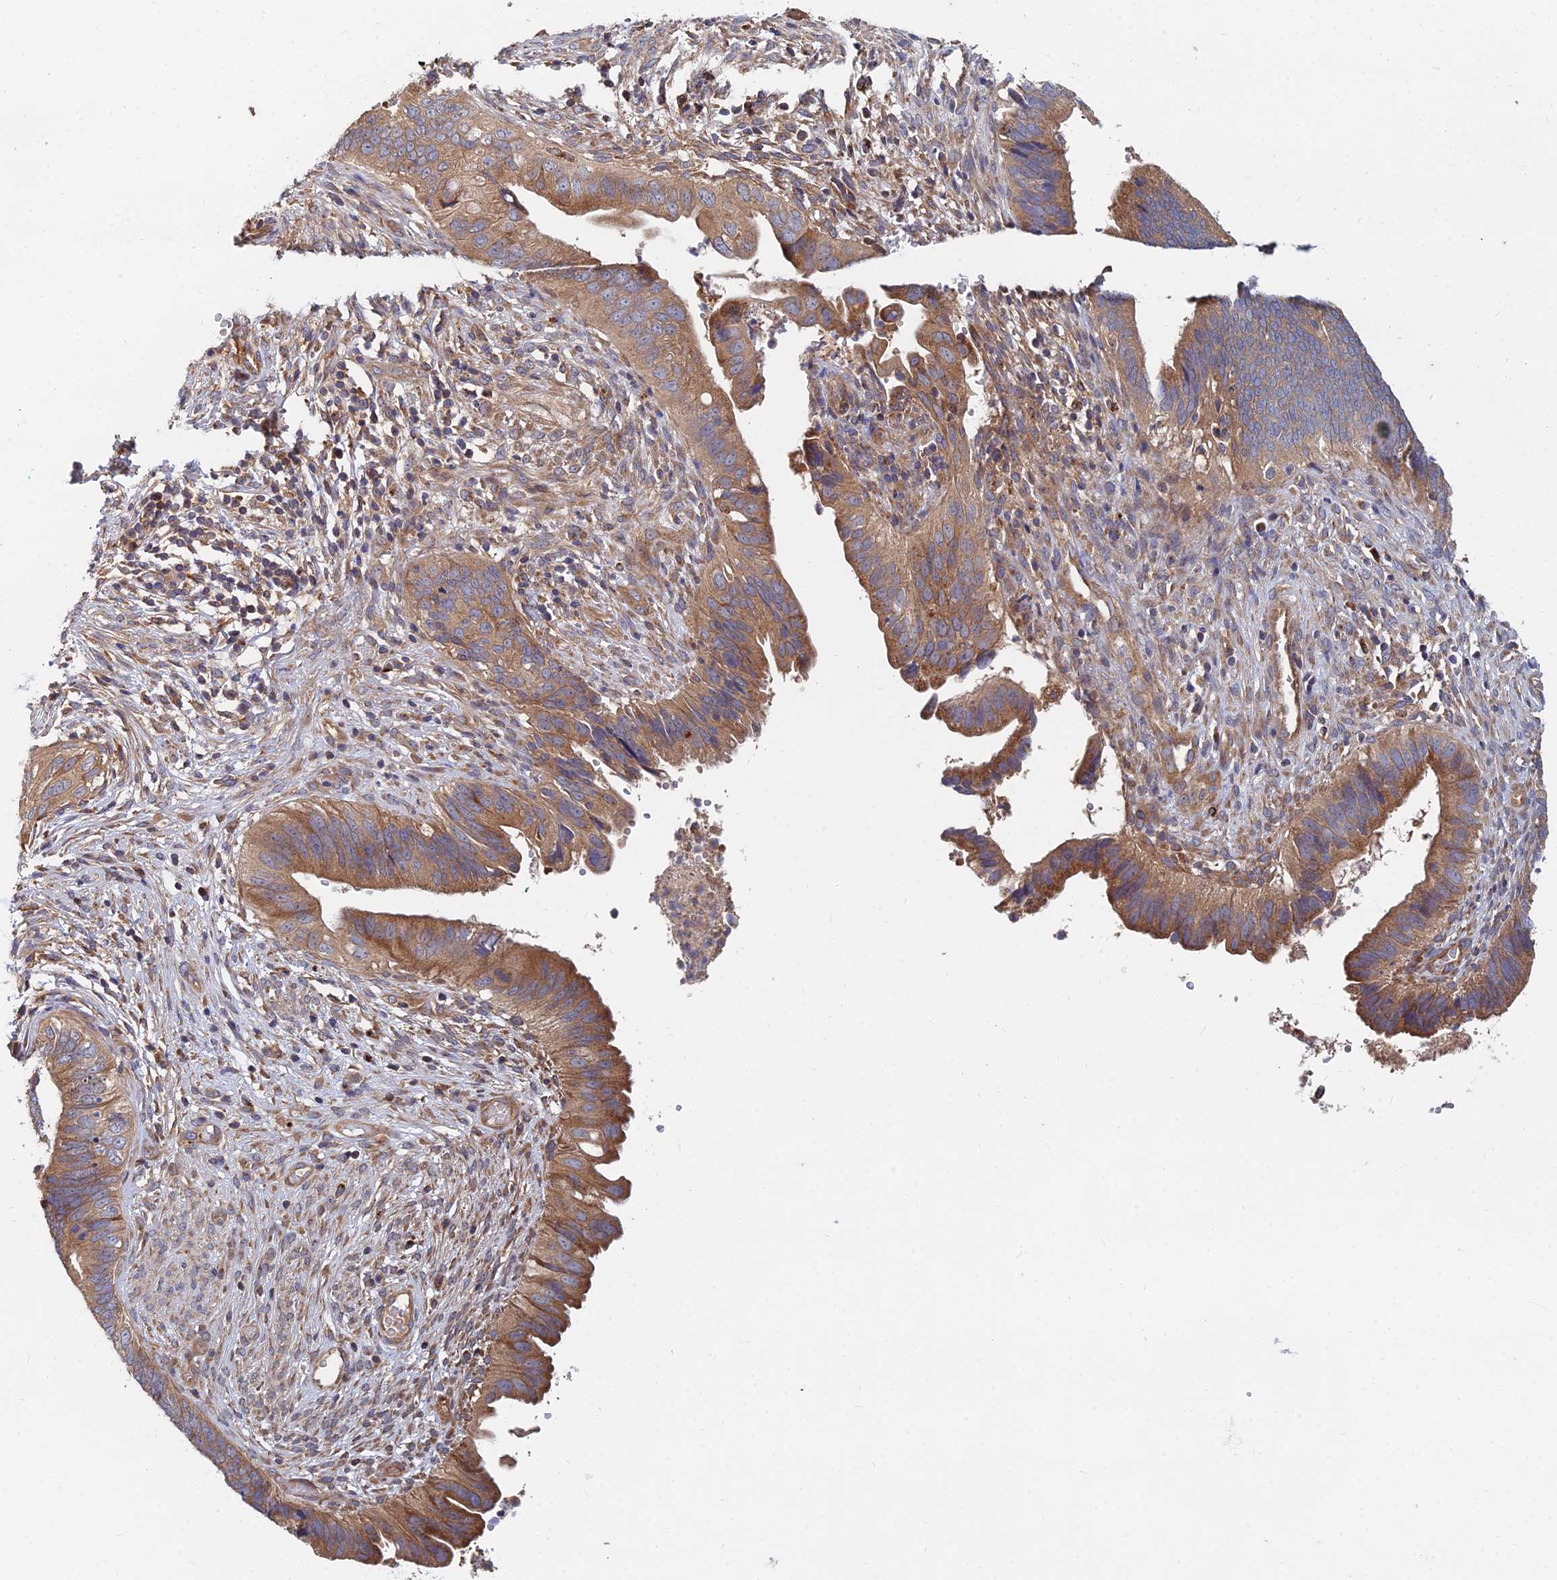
{"staining": {"intensity": "moderate", "quantity": ">75%", "location": "cytoplasmic/membranous"}, "tissue": "cervical cancer", "cell_type": "Tumor cells", "image_type": "cancer", "snomed": [{"axis": "morphology", "description": "Adenocarcinoma, NOS"}, {"axis": "topography", "description": "Cervix"}], "caption": "This micrograph displays cervical adenocarcinoma stained with immunohistochemistry (IHC) to label a protein in brown. The cytoplasmic/membranous of tumor cells show moderate positivity for the protein. Nuclei are counter-stained blue.", "gene": "CCZ1", "patient": {"sex": "female", "age": 42}}